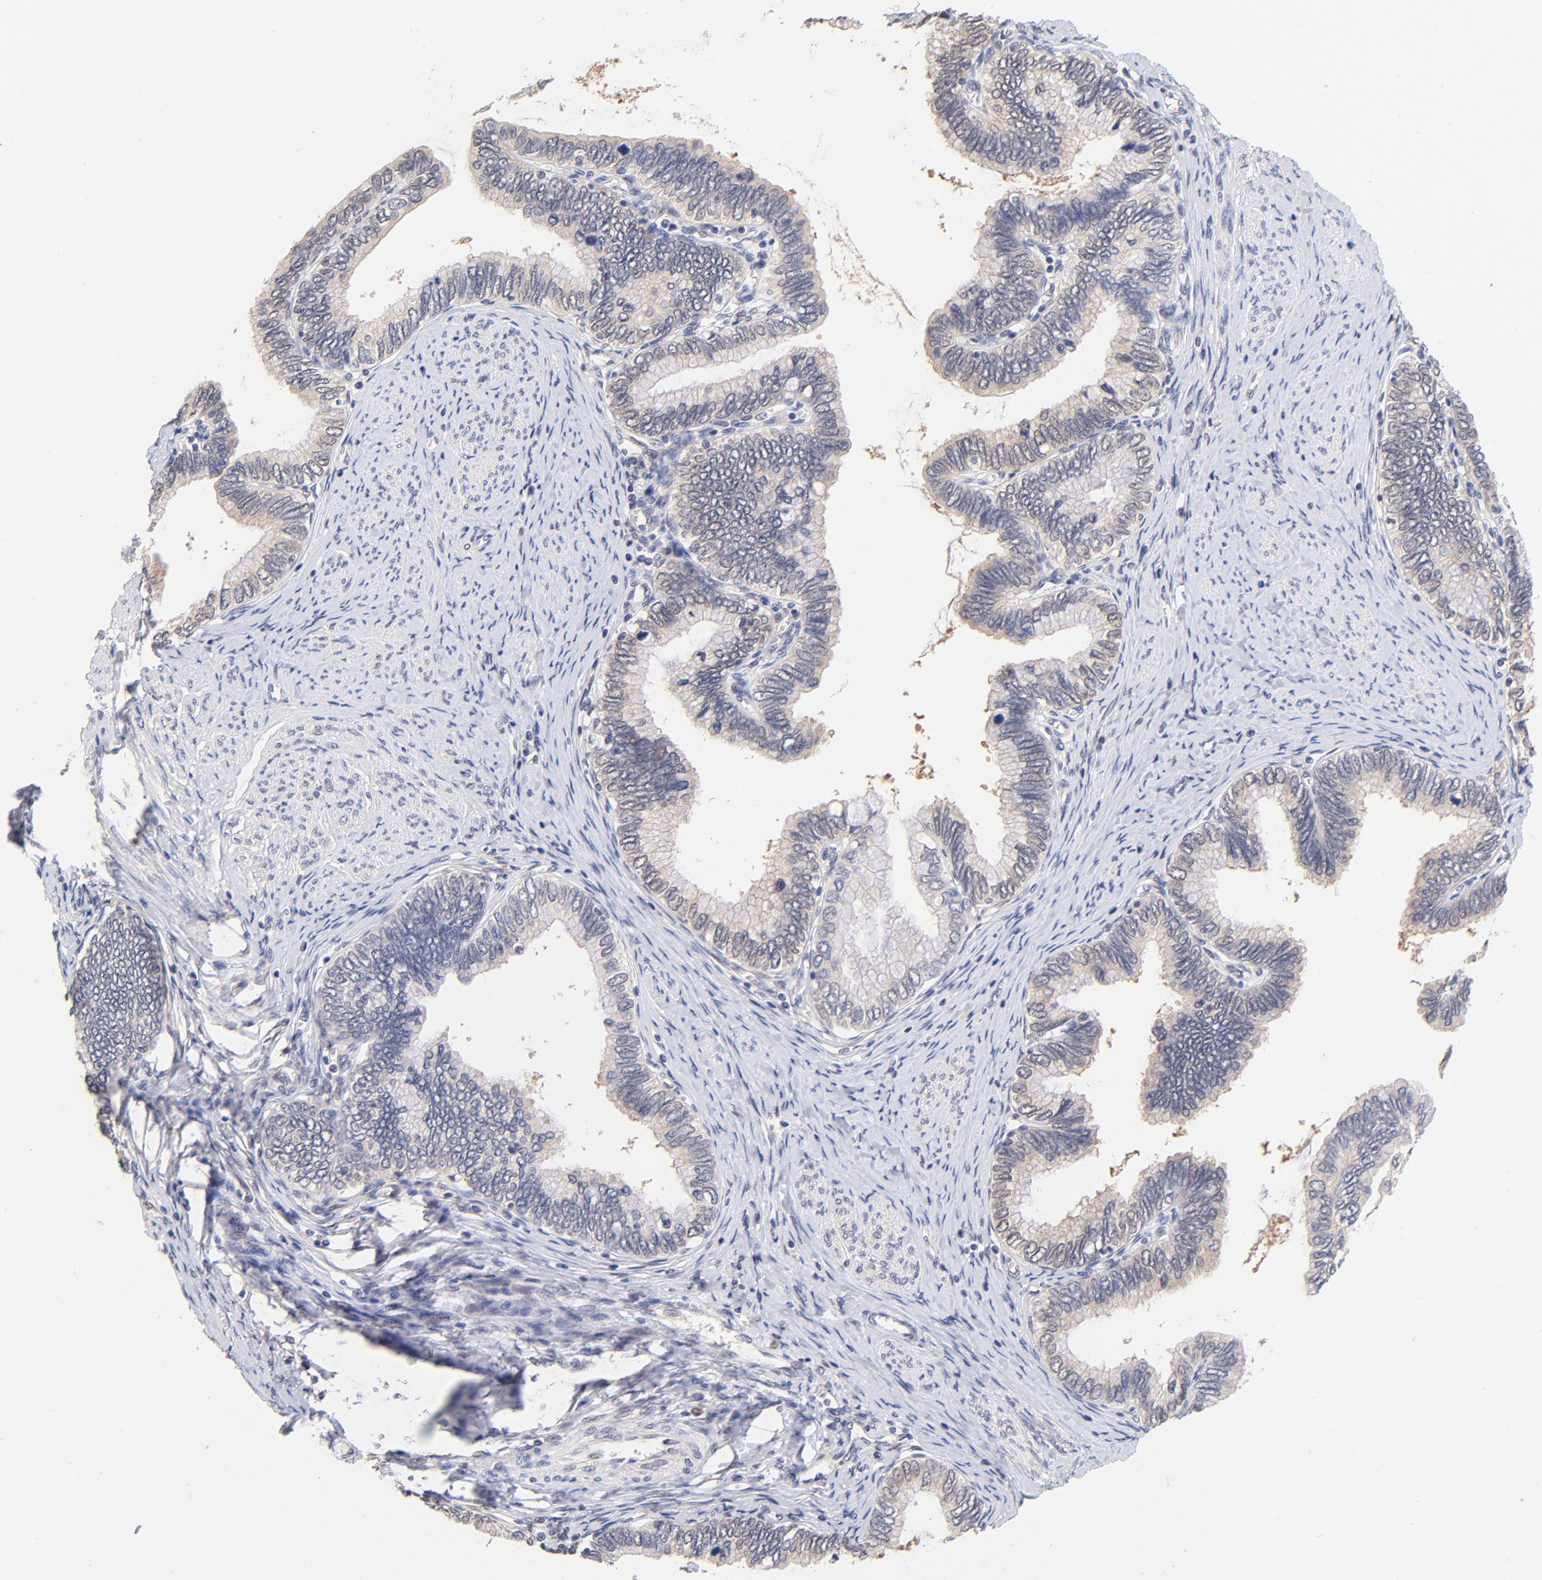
{"staining": {"intensity": "negative", "quantity": "none", "location": "none"}, "tissue": "cervical cancer", "cell_type": "Tumor cells", "image_type": "cancer", "snomed": [{"axis": "morphology", "description": "Adenocarcinoma, NOS"}, {"axis": "topography", "description": "Cervix"}], "caption": "Photomicrograph shows no protein staining in tumor cells of cervical adenocarcinoma tissue. (DAB immunohistochemistry (IHC), high magnification).", "gene": "TXNL1", "patient": {"sex": "female", "age": 49}}